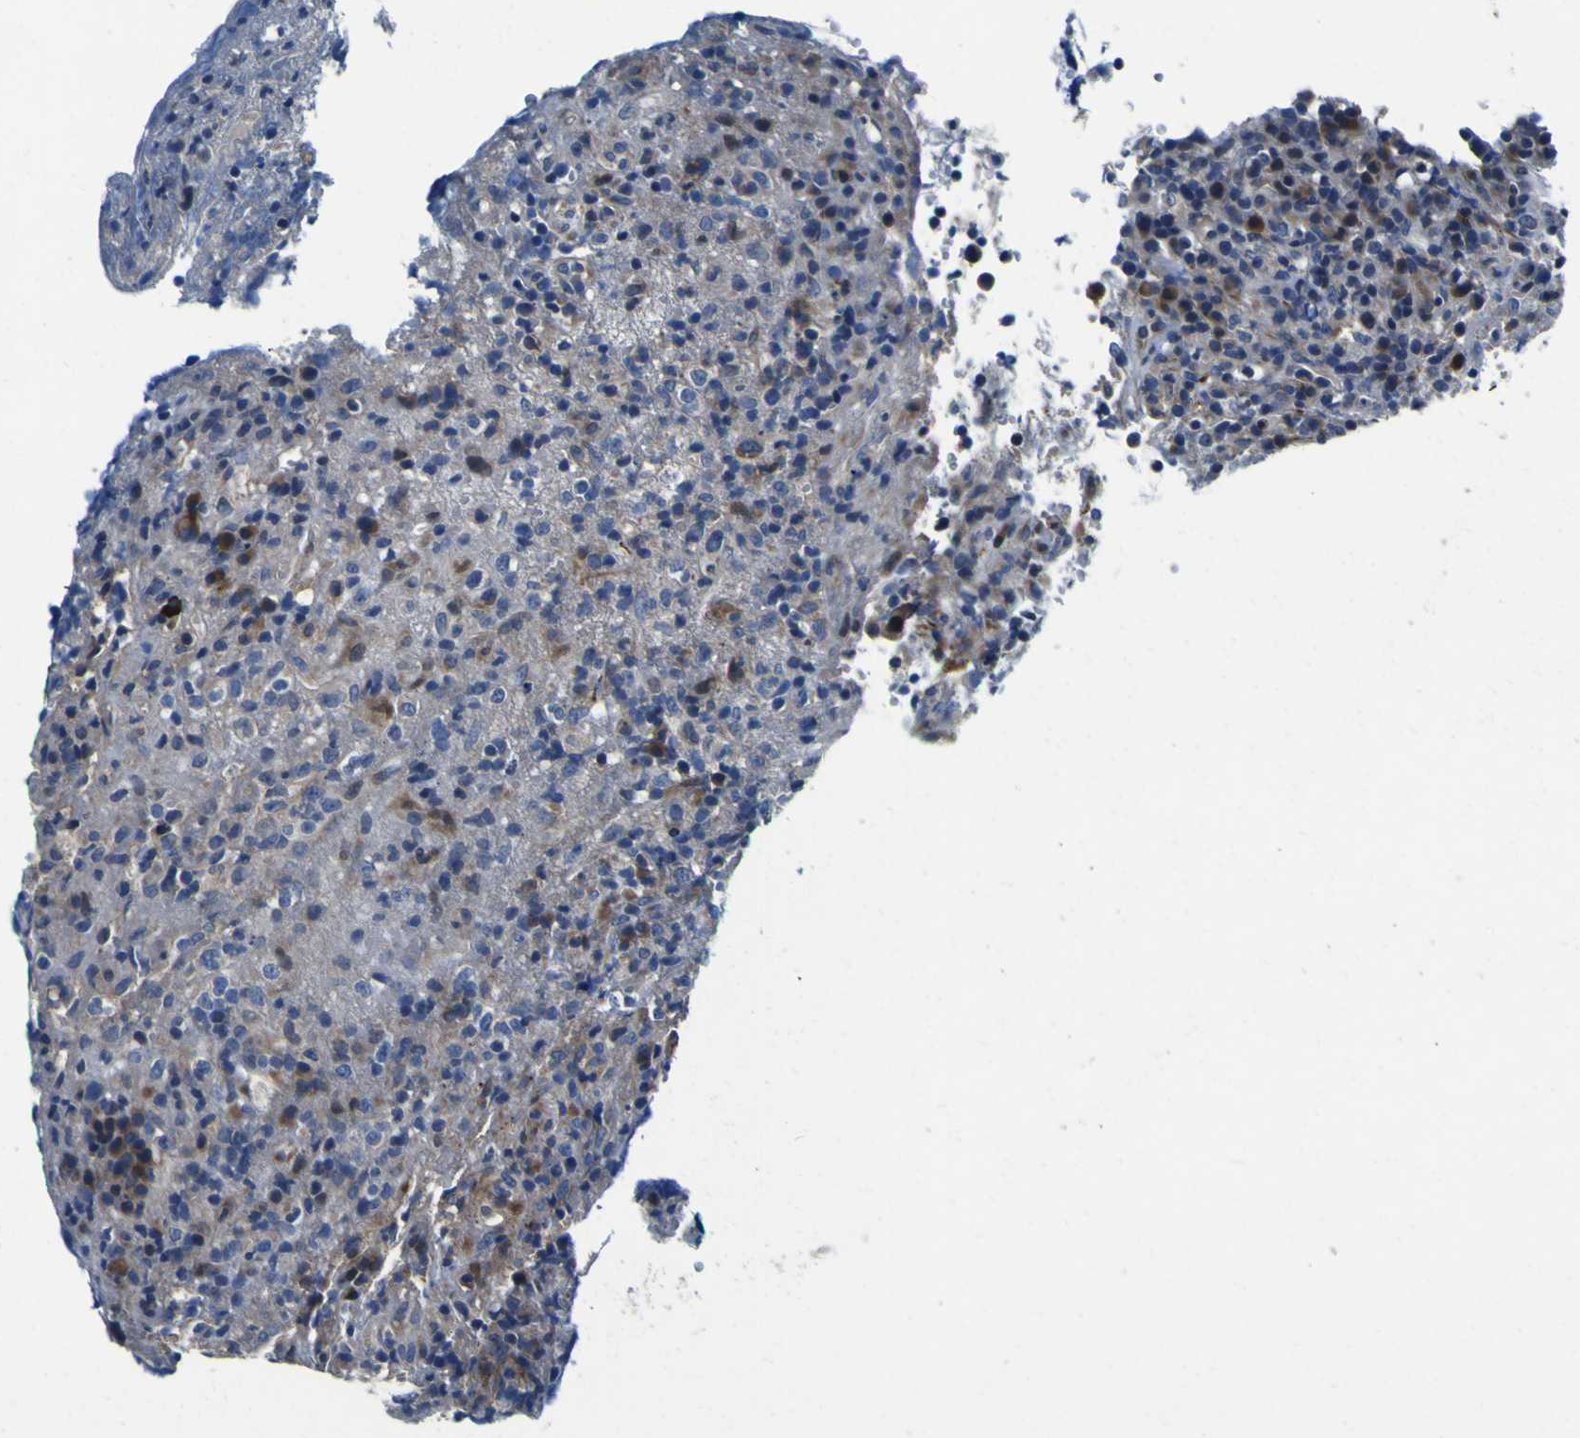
{"staining": {"intensity": "moderate", "quantity": "25%-75%", "location": "cytoplasmic/membranous"}, "tissue": "lymphoma", "cell_type": "Tumor cells", "image_type": "cancer", "snomed": [{"axis": "morphology", "description": "Malignant lymphoma, non-Hodgkin's type, High grade"}, {"axis": "topography", "description": "Lymph node"}], "caption": "Immunohistochemical staining of high-grade malignant lymphoma, non-Hodgkin's type reveals moderate cytoplasmic/membranous protein expression in approximately 25%-75% of tumor cells. (Brightfield microscopy of DAB IHC at high magnification).", "gene": "AGAP3", "patient": {"sex": "female", "age": 76}}